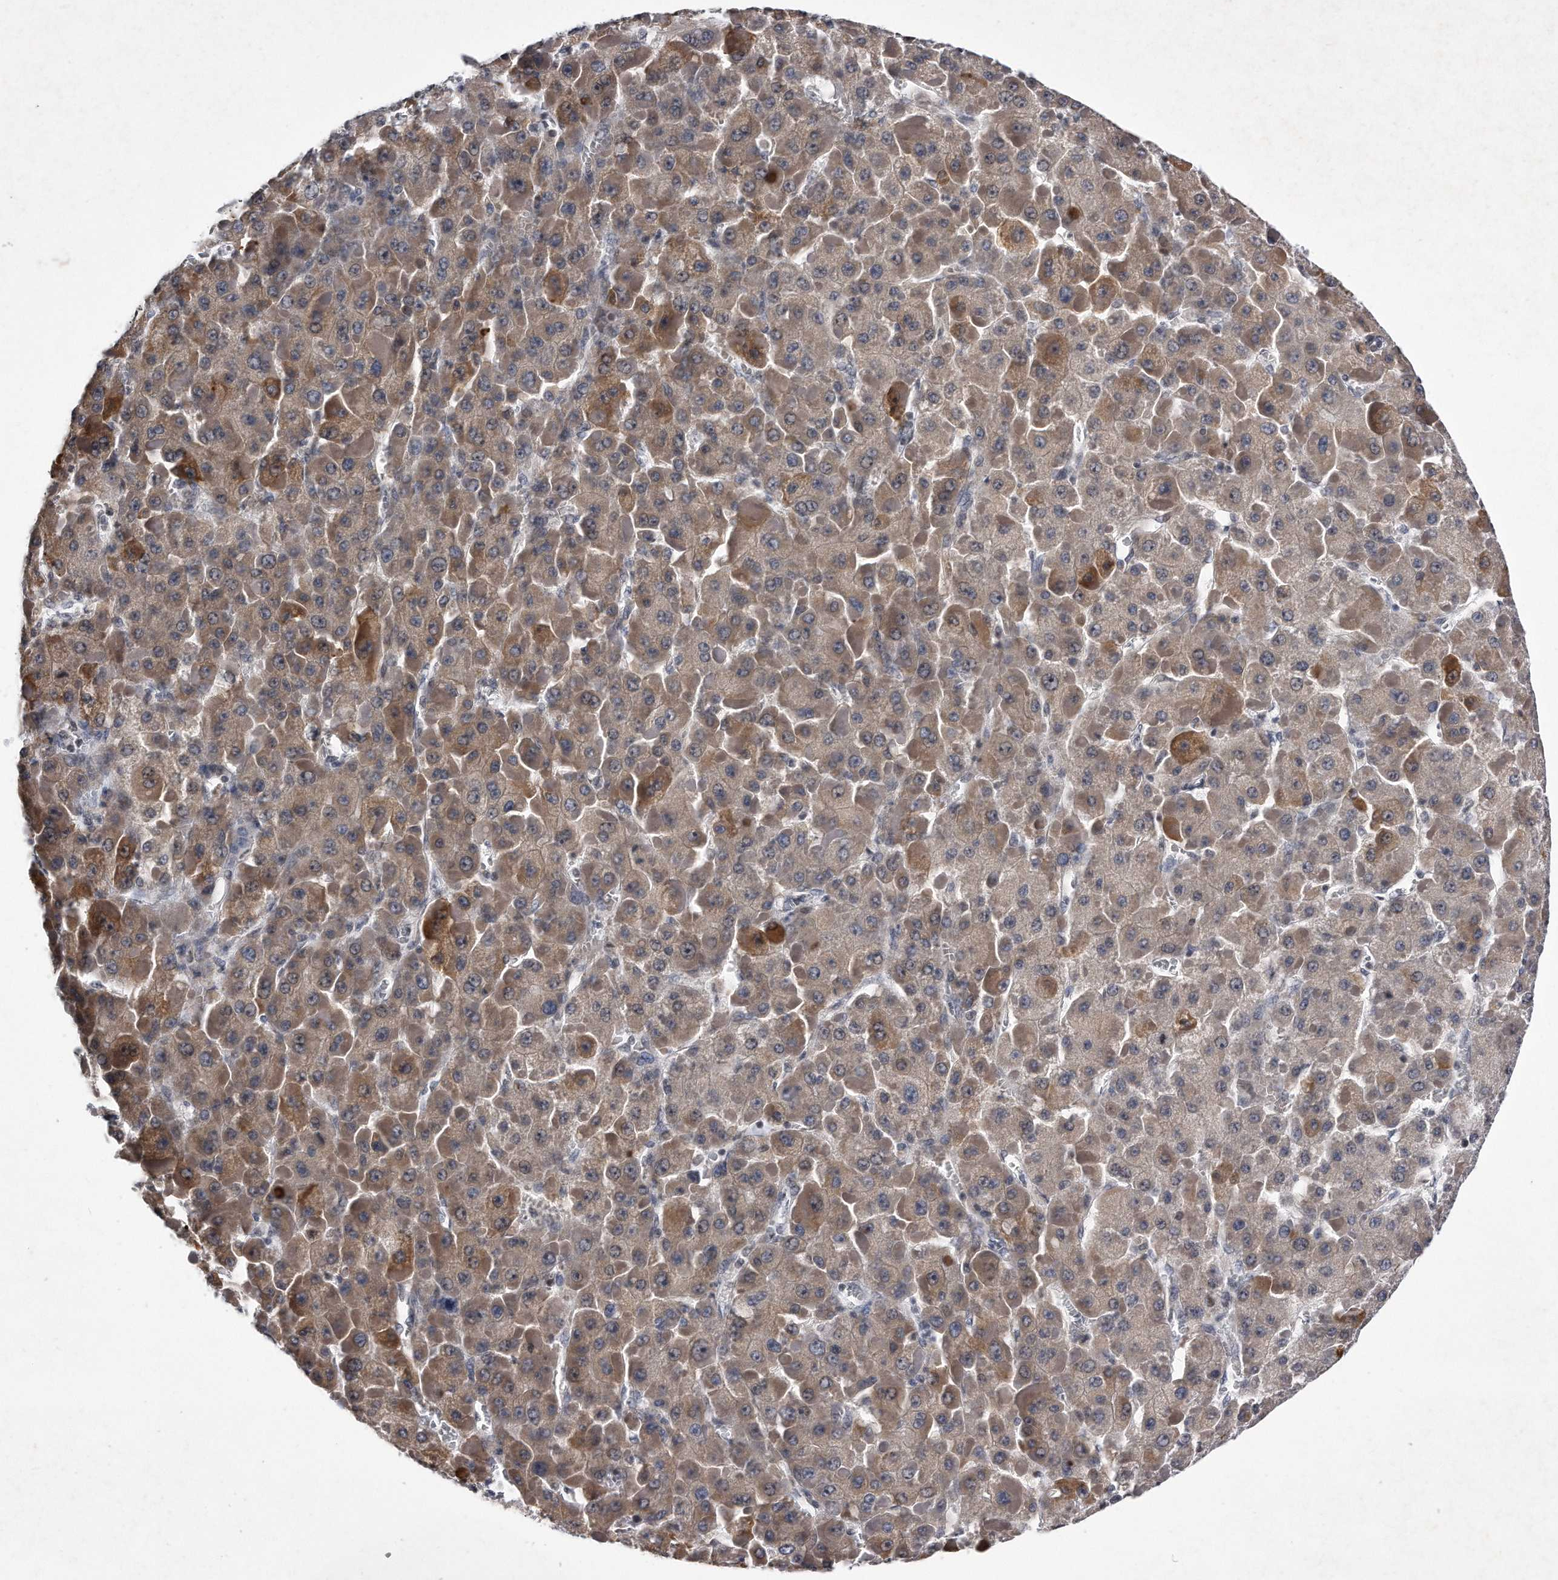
{"staining": {"intensity": "moderate", "quantity": ">75%", "location": "cytoplasmic/membranous"}, "tissue": "liver cancer", "cell_type": "Tumor cells", "image_type": "cancer", "snomed": [{"axis": "morphology", "description": "Carcinoma, Hepatocellular, NOS"}, {"axis": "topography", "description": "Liver"}], "caption": "IHC (DAB) staining of liver hepatocellular carcinoma demonstrates moderate cytoplasmic/membranous protein positivity in about >75% of tumor cells. (DAB (3,3'-diaminobenzidine) IHC with brightfield microscopy, high magnification).", "gene": "DAB1", "patient": {"sex": "female", "age": 73}}